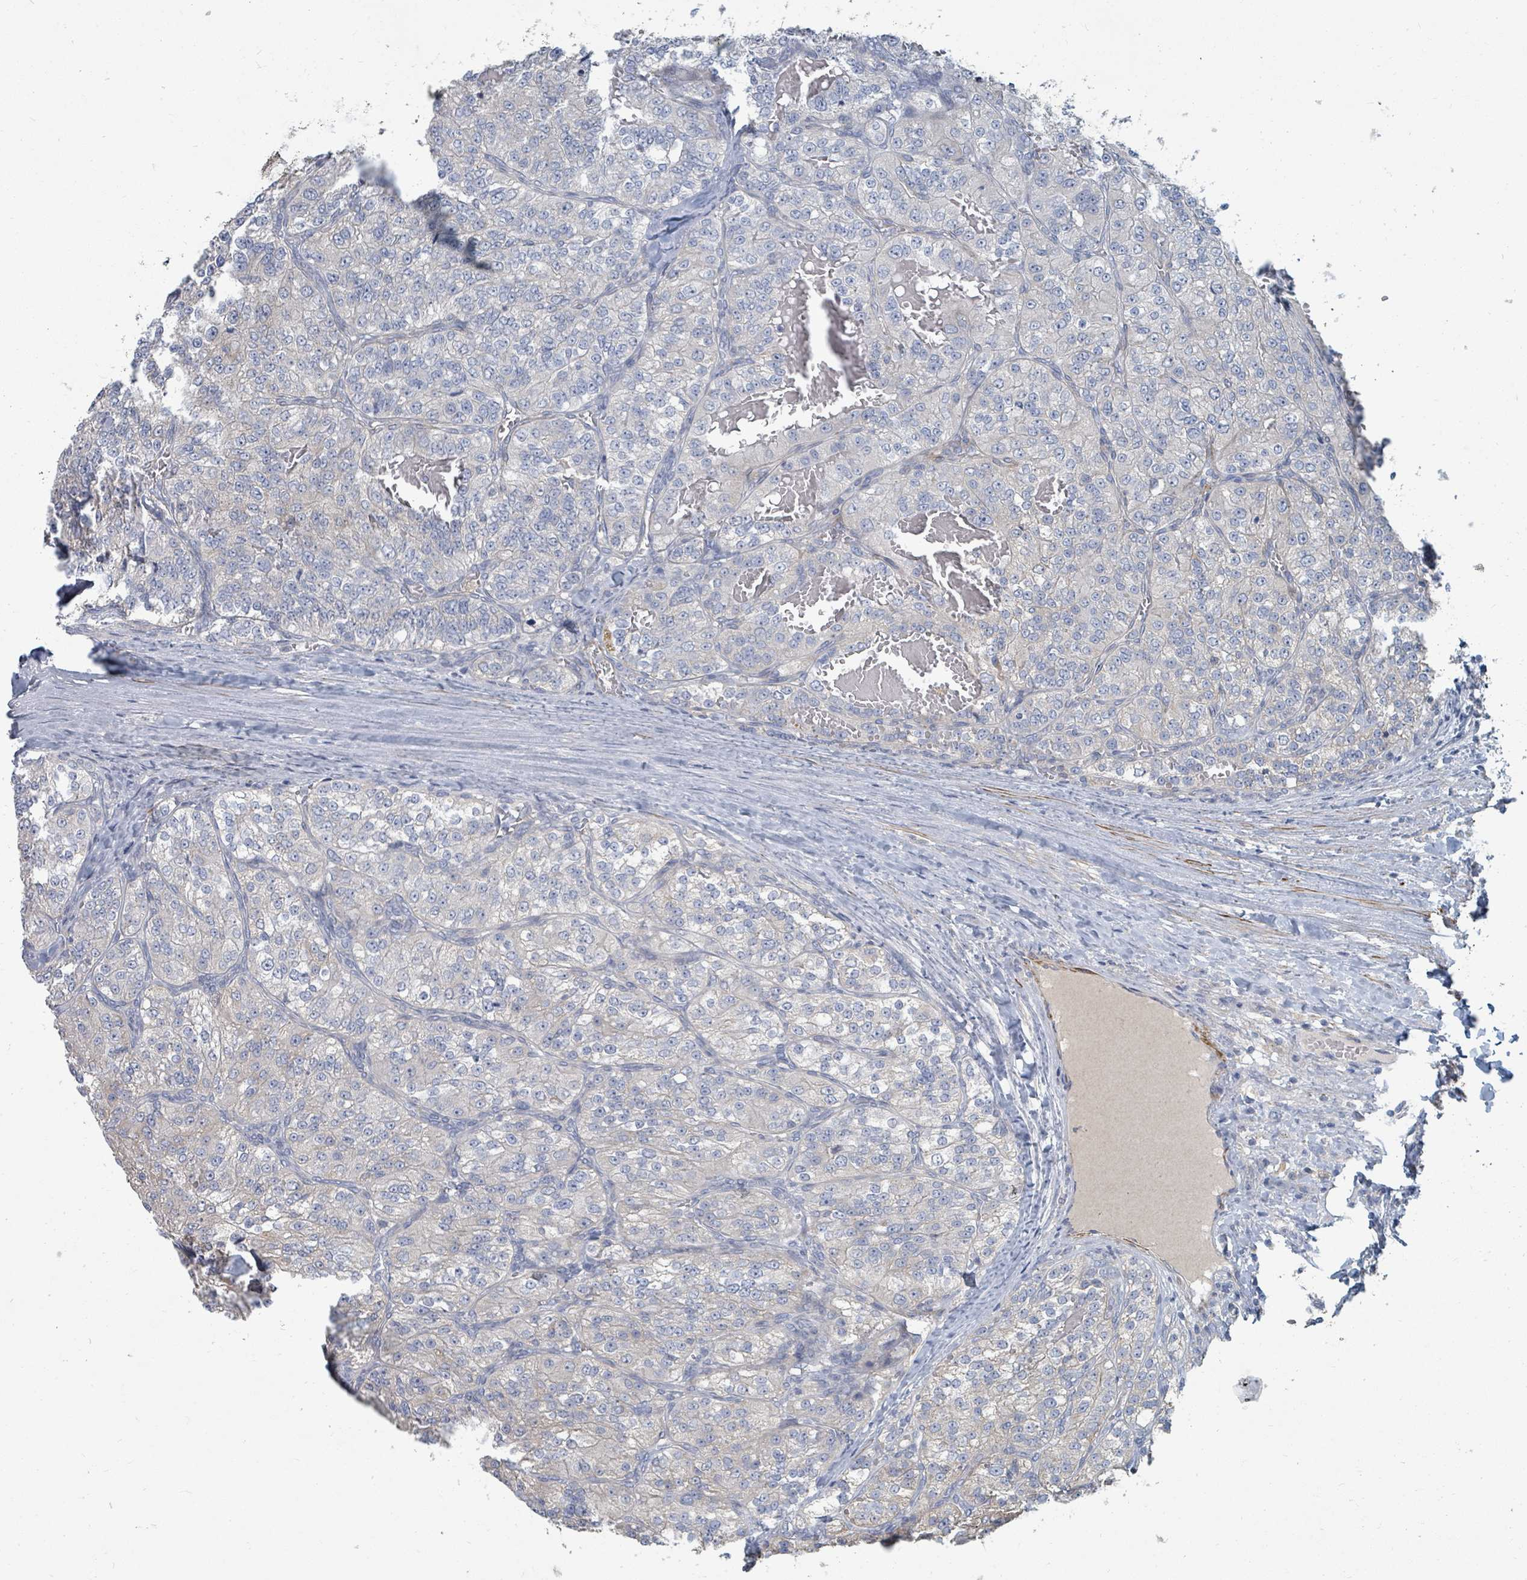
{"staining": {"intensity": "negative", "quantity": "none", "location": "none"}, "tissue": "renal cancer", "cell_type": "Tumor cells", "image_type": "cancer", "snomed": [{"axis": "morphology", "description": "Adenocarcinoma, NOS"}, {"axis": "topography", "description": "Kidney"}], "caption": "Tumor cells are negative for brown protein staining in renal cancer (adenocarcinoma).", "gene": "ARGFX", "patient": {"sex": "female", "age": 63}}